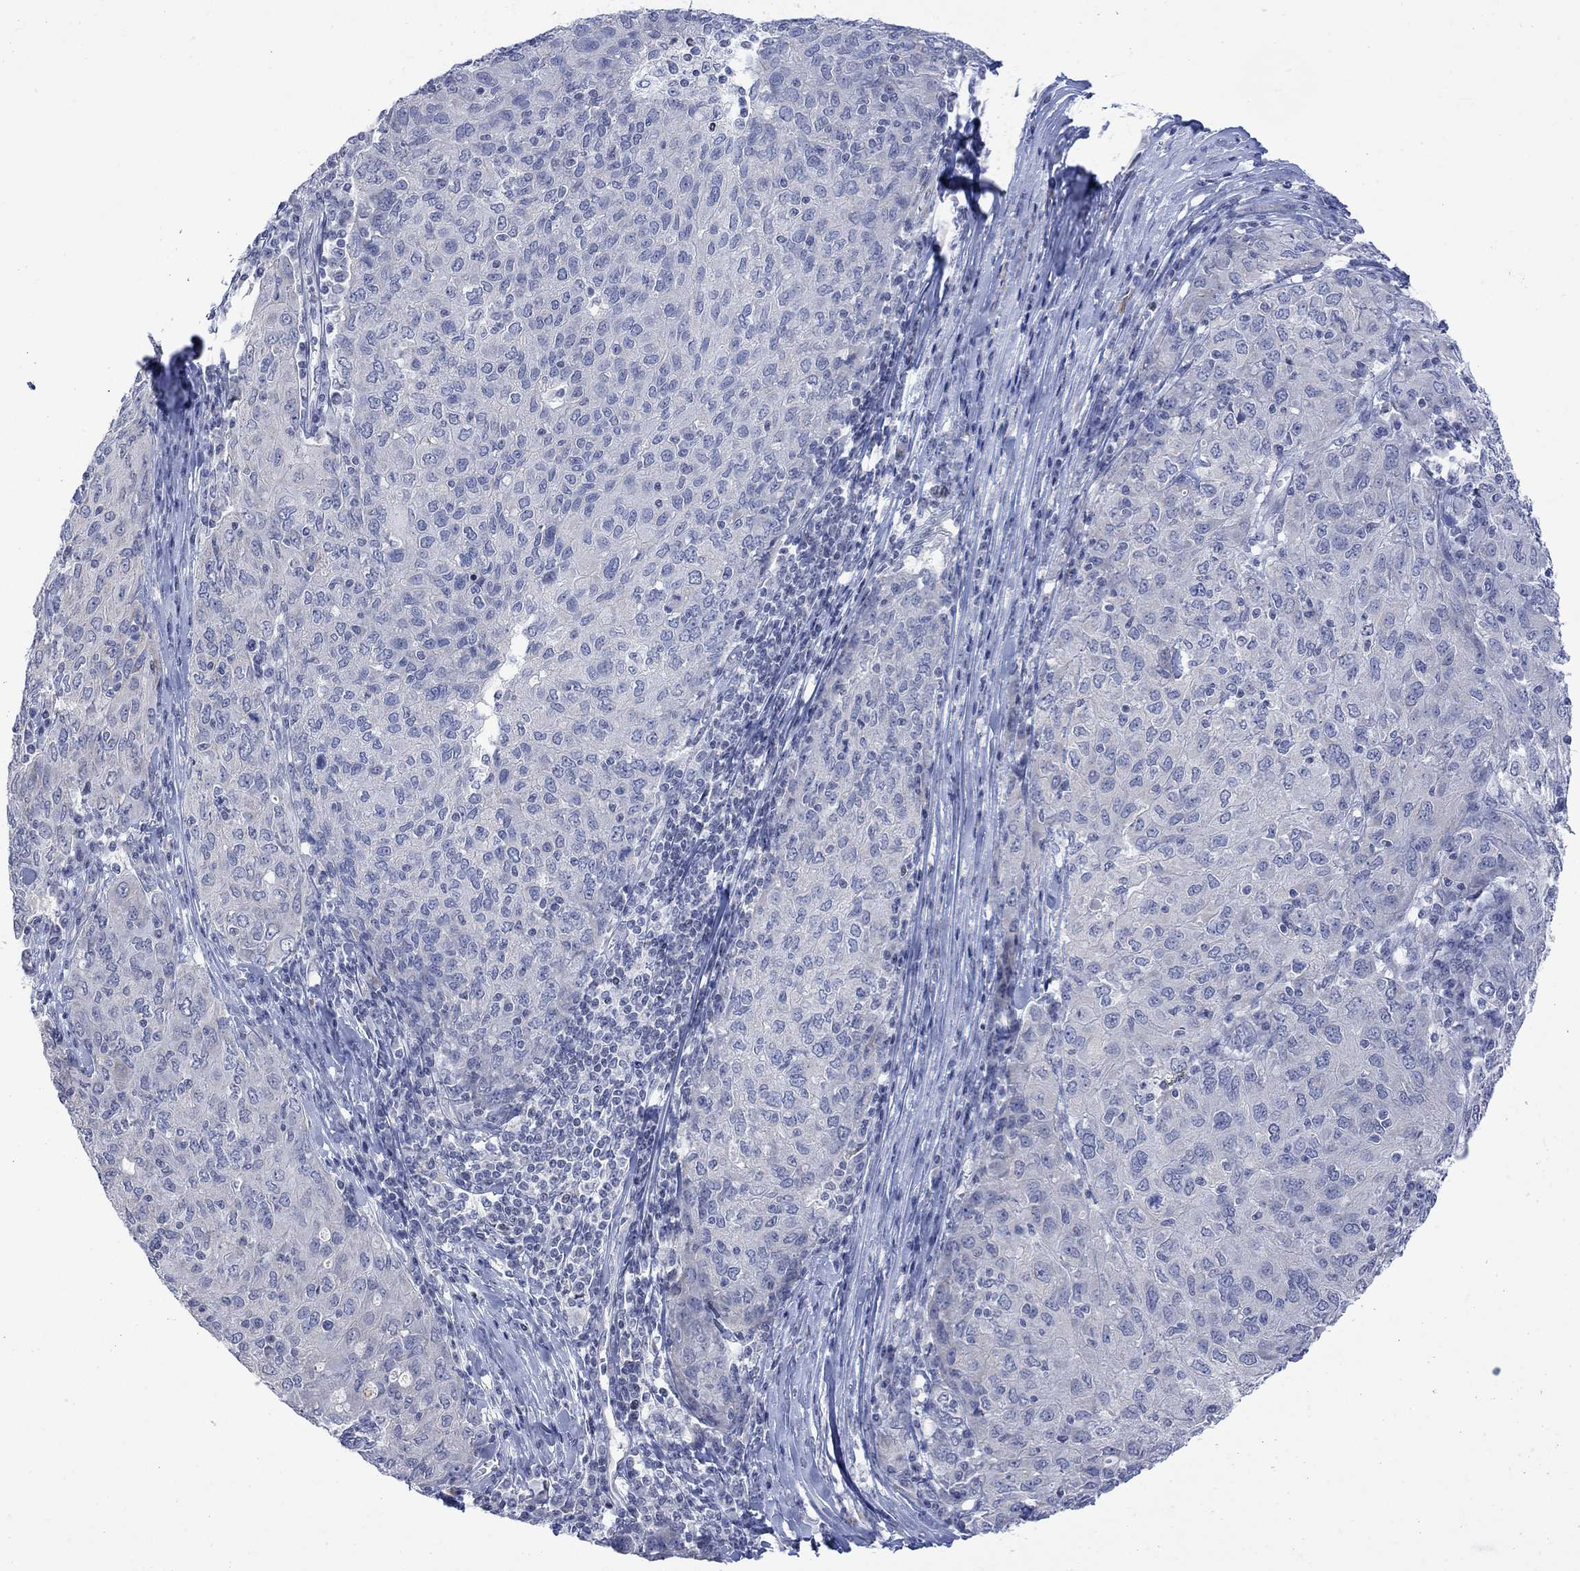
{"staining": {"intensity": "negative", "quantity": "none", "location": "none"}, "tissue": "ovarian cancer", "cell_type": "Tumor cells", "image_type": "cancer", "snomed": [{"axis": "morphology", "description": "Carcinoma, endometroid"}, {"axis": "topography", "description": "Ovary"}], "caption": "Endometroid carcinoma (ovarian) stained for a protein using immunohistochemistry (IHC) demonstrates no positivity tumor cells.", "gene": "DCX", "patient": {"sex": "female", "age": 50}}